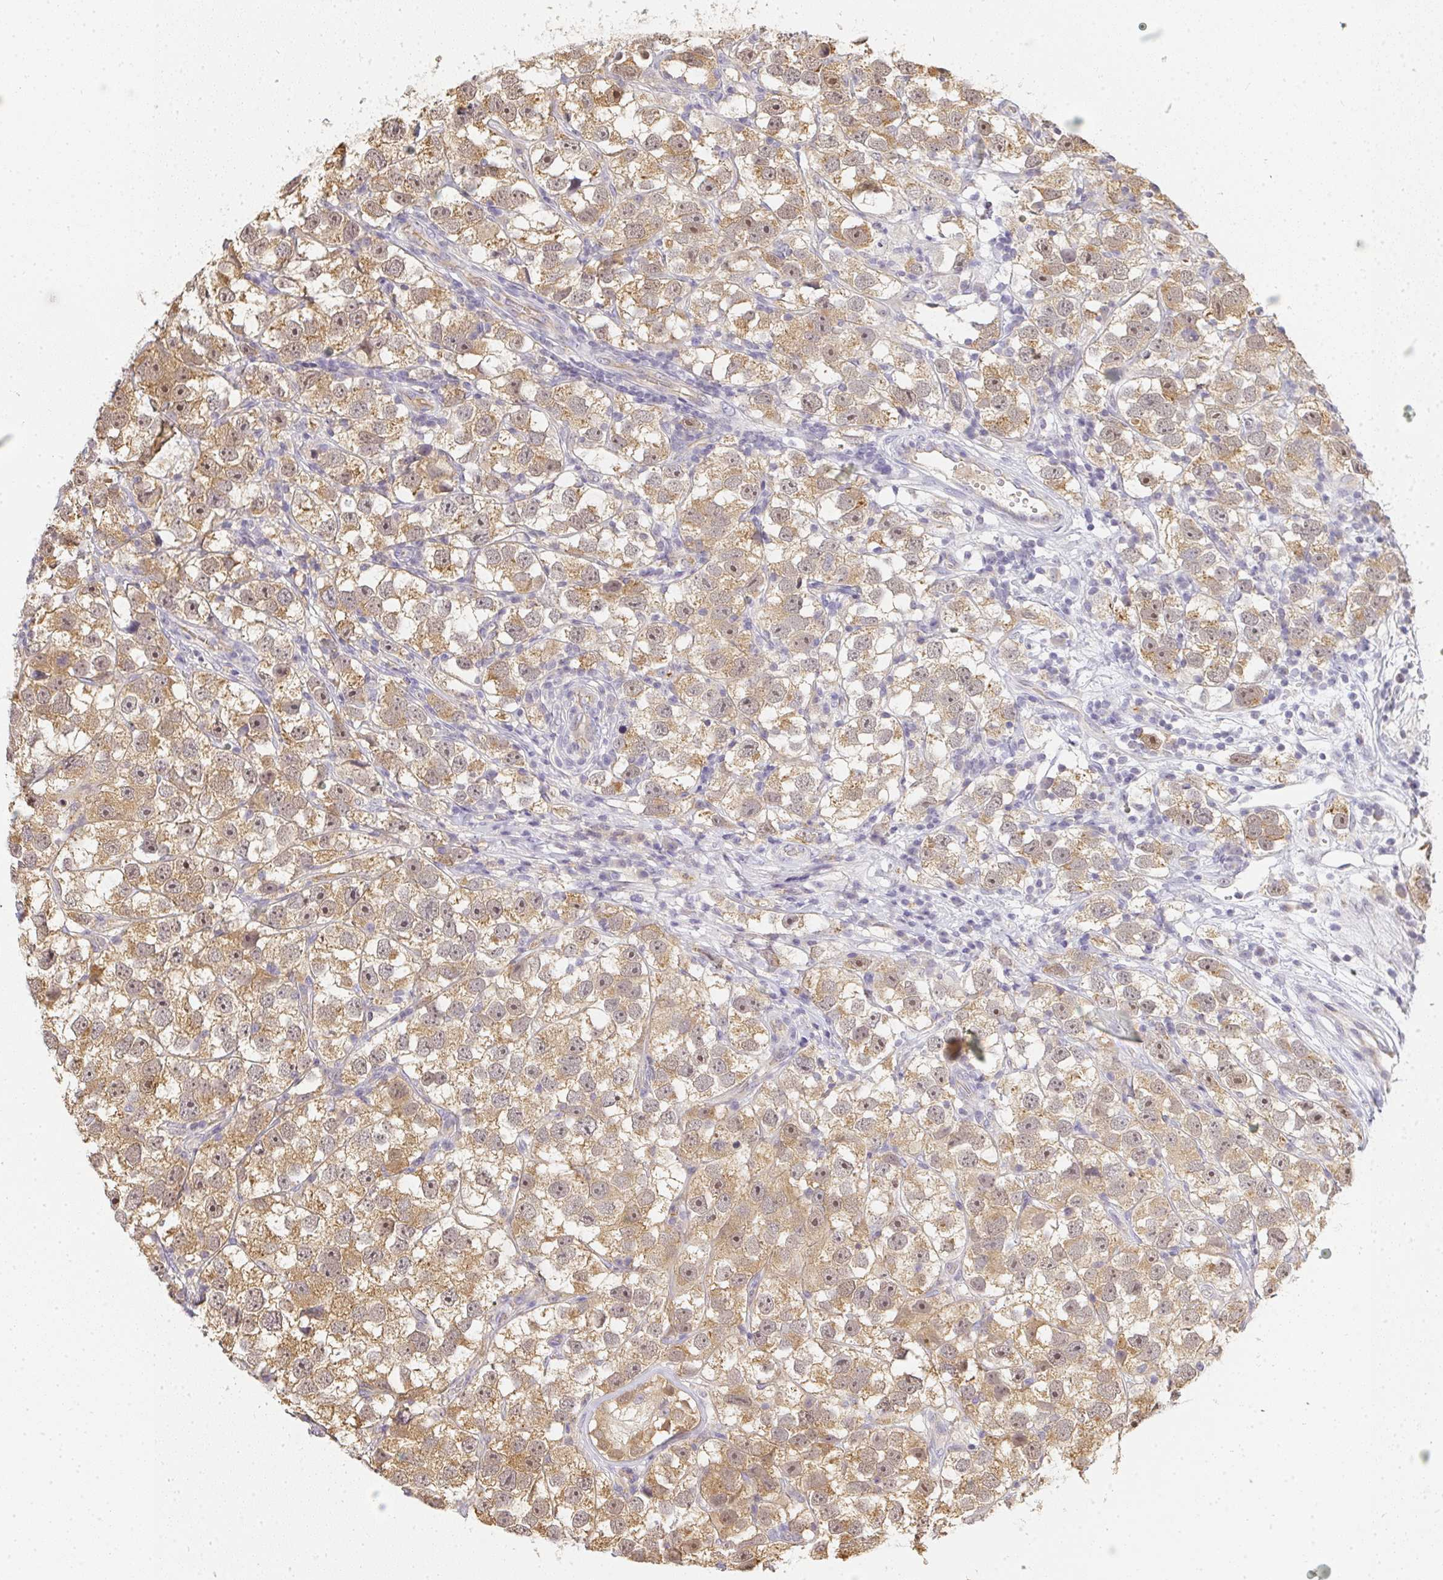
{"staining": {"intensity": "moderate", "quantity": ">75%", "location": "cytoplasmic/membranous,nuclear"}, "tissue": "testis cancer", "cell_type": "Tumor cells", "image_type": "cancer", "snomed": [{"axis": "morphology", "description": "Seminoma, NOS"}, {"axis": "topography", "description": "Testis"}], "caption": "Tumor cells show moderate cytoplasmic/membranous and nuclear positivity in about >75% of cells in testis seminoma.", "gene": "SLC35B3", "patient": {"sex": "male", "age": 26}}